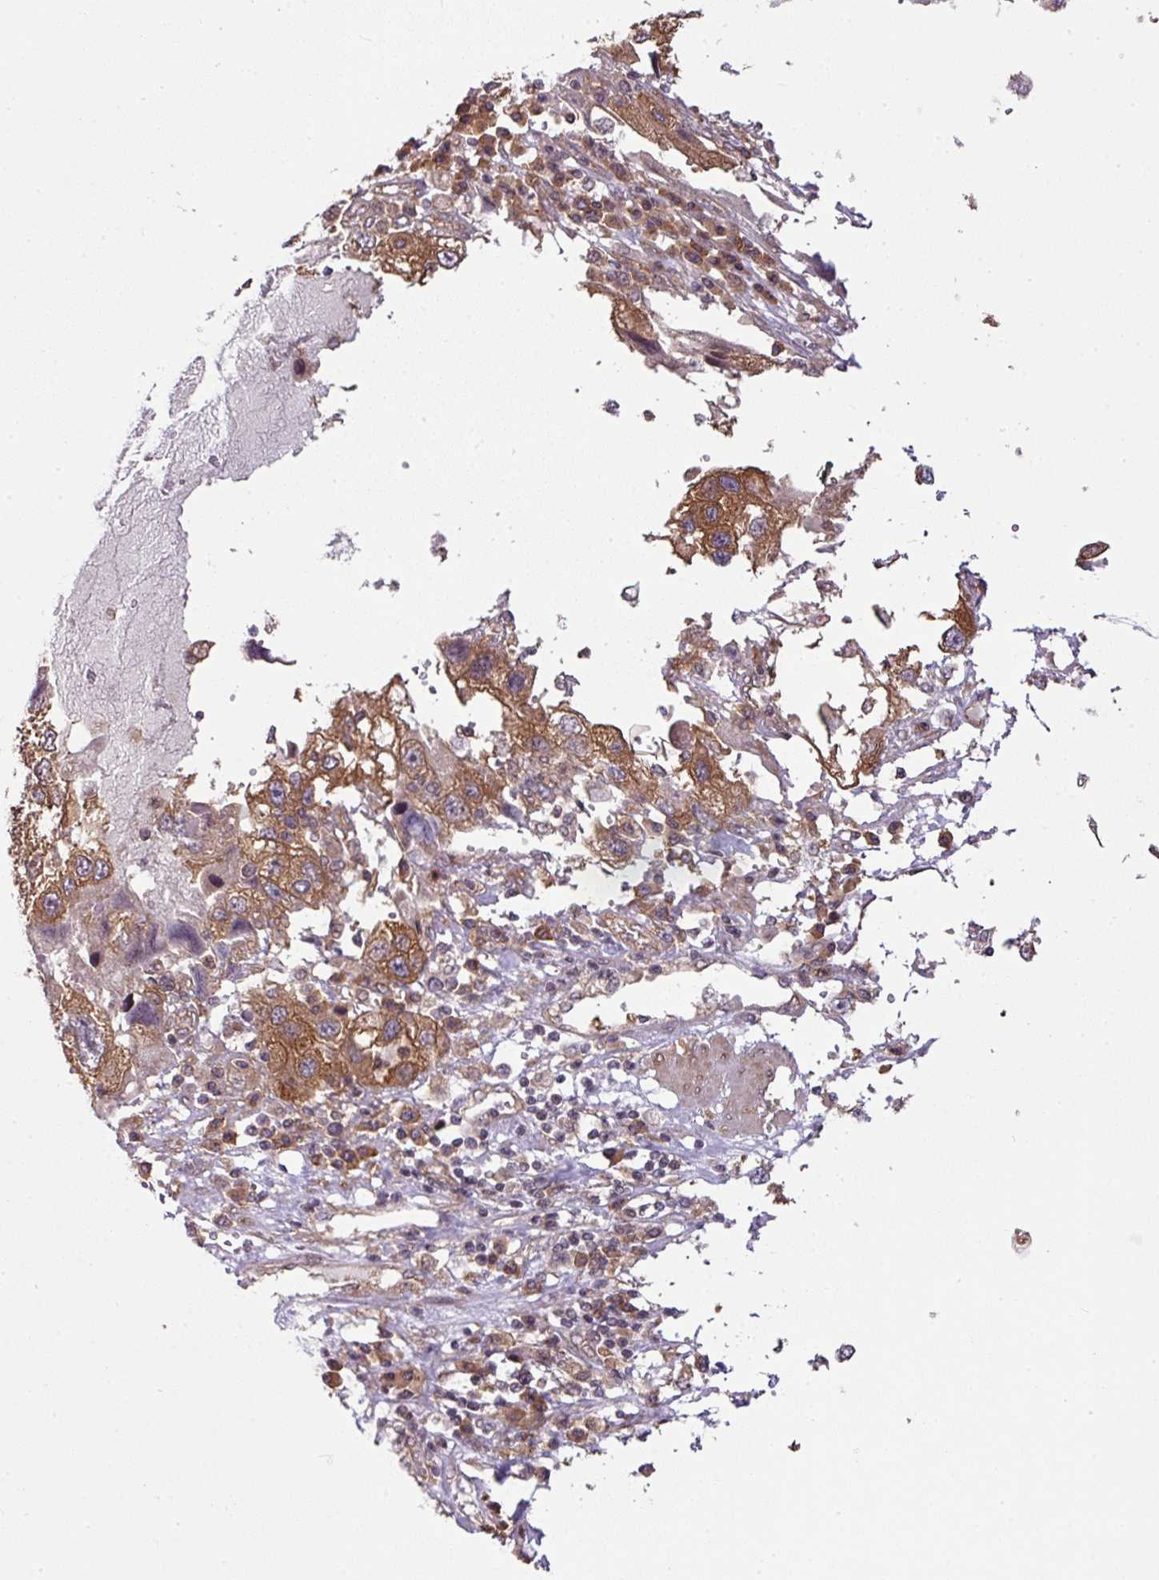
{"staining": {"intensity": "moderate", "quantity": ">75%", "location": "cytoplasmic/membranous"}, "tissue": "endometrial cancer", "cell_type": "Tumor cells", "image_type": "cancer", "snomed": [{"axis": "morphology", "description": "Adenocarcinoma, NOS"}, {"axis": "topography", "description": "Endometrium"}], "caption": "A medium amount of moderate cytoplasmic/membranous positivity is appreciated in approximately >75% of tumor cells in endometrial cancer (adenocarcinoma) tissue.", "gene": "ANKRD18A", "patient": {"sex": "female", "age": 49}}